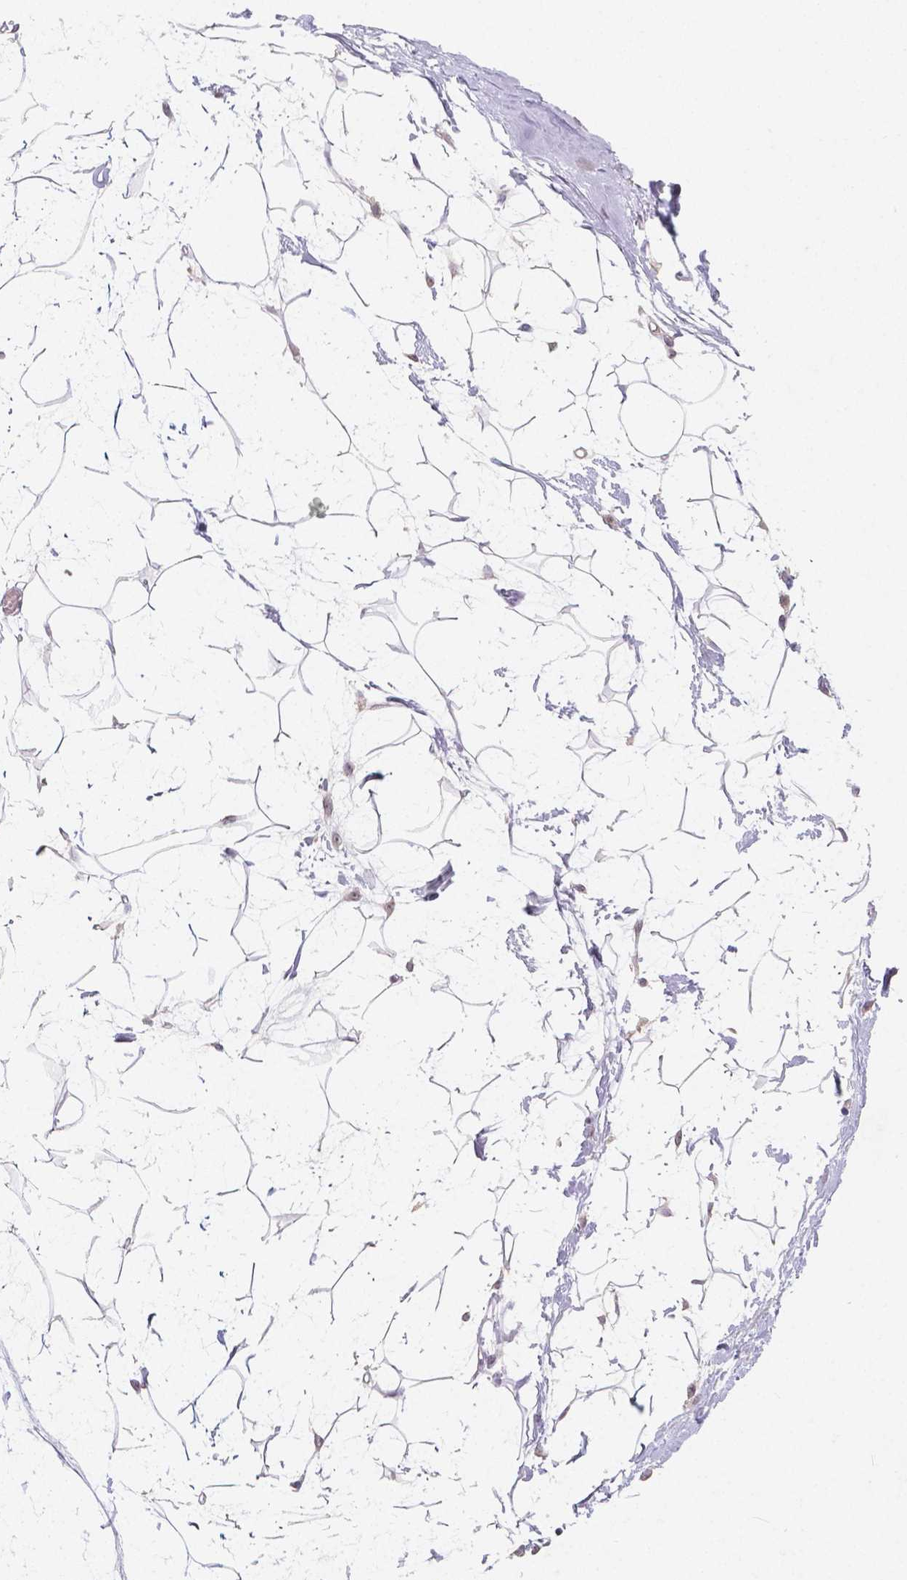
{"staining": {"intensity": "negative", "quantity": "none", "location": "none"}, "tissue": "breast", "cell_type": "Adipocytes", "image_type": "normal", "snomed": [{"axis": "morphology", "description": "Normal tissue, NOS"}, {"axis": "topography", "description": "Breast"}], "caption": "Immunohistochemistry of unremarkable human breast exhibits no expression in adipocytes.", "gene": "NOLC1", "patient": {"sex": "female", "age": 45}}